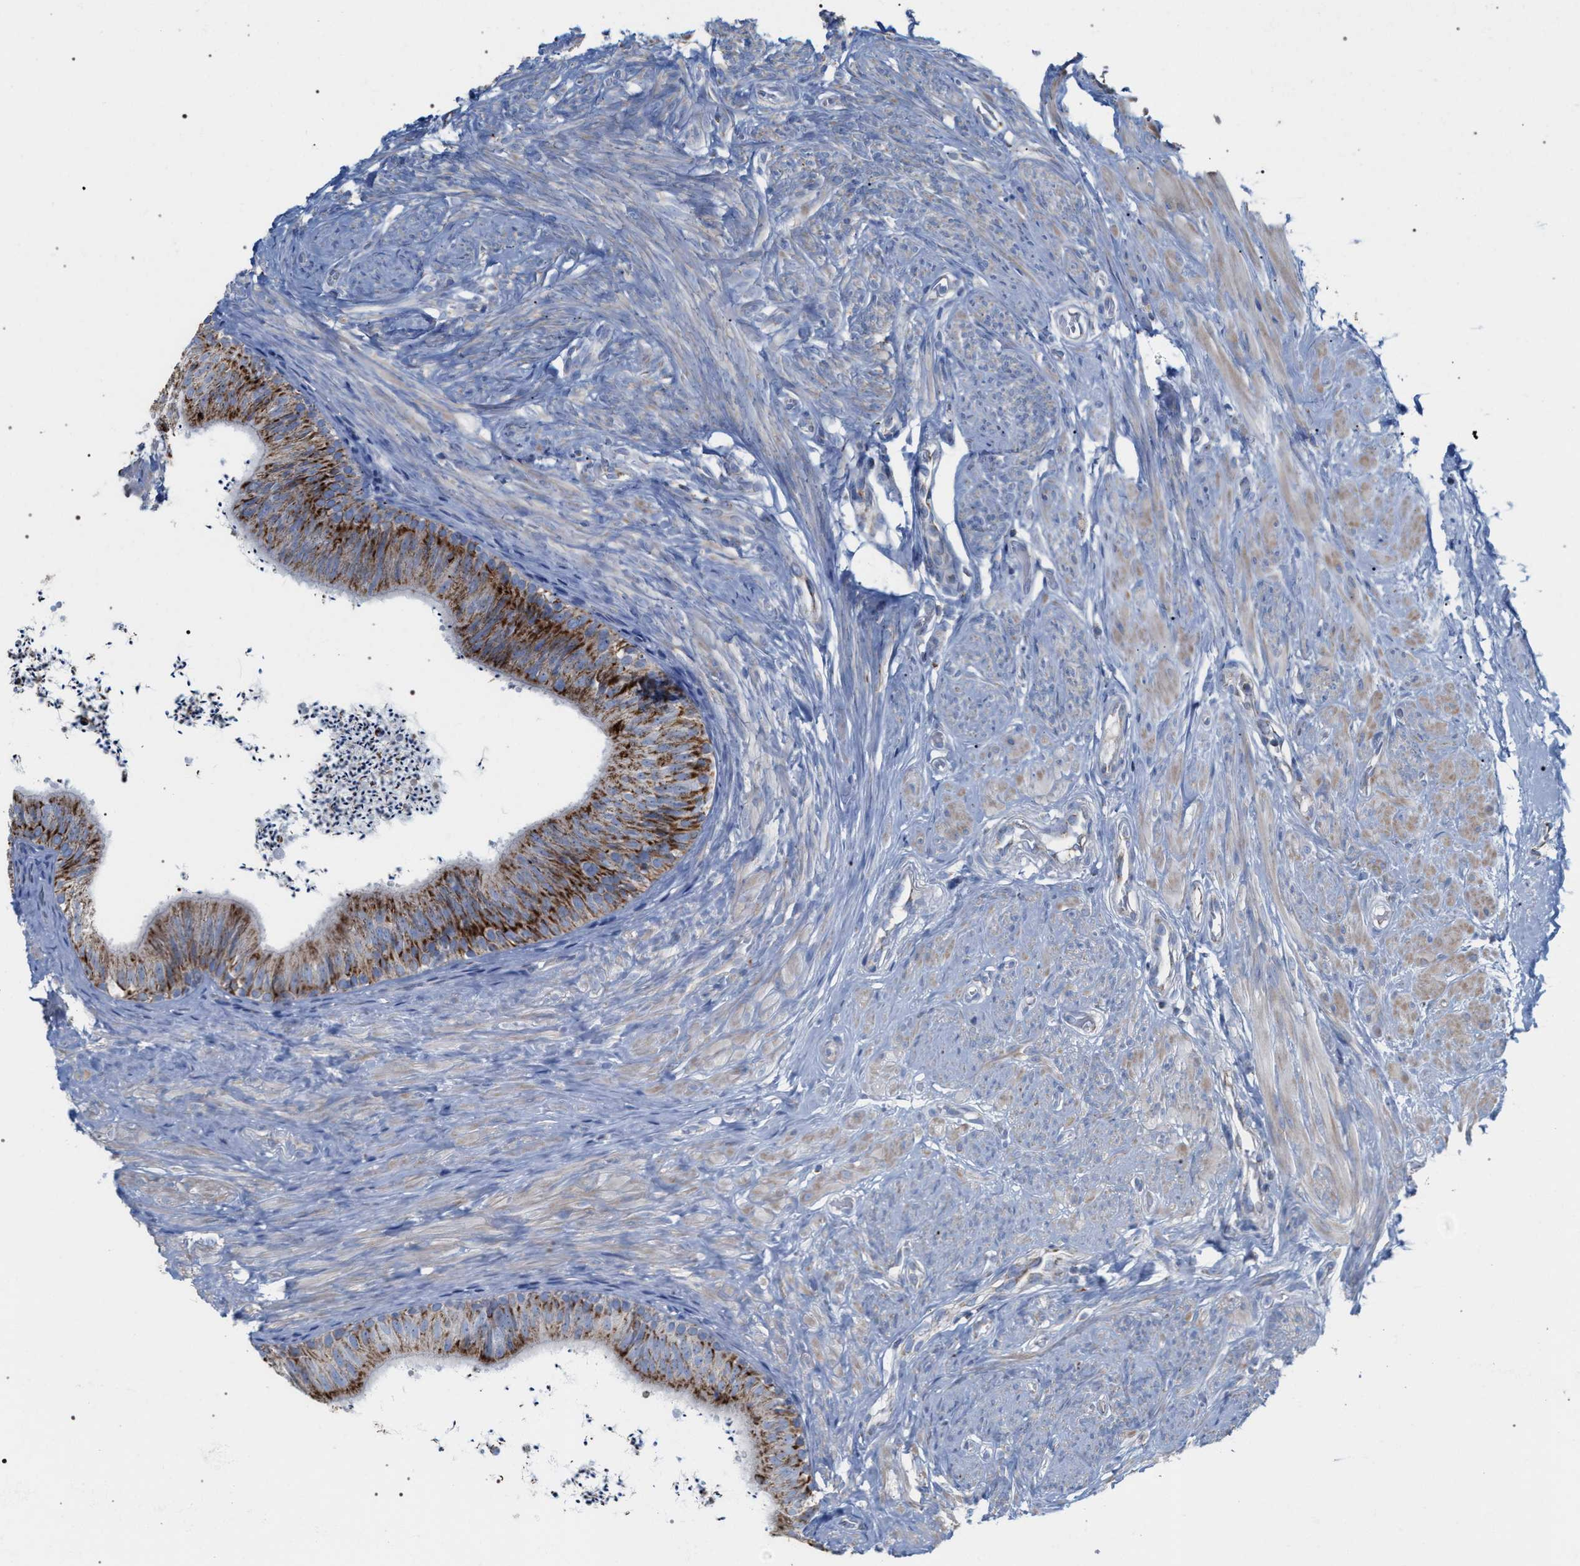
{"staining": {"intensity": "strong", "quantity": ">75%", "location": "cytoplasmic/membranous"}, "tissue": "epididymis", "cell_type": "Glandular cells", "image_type": "normal", "snomed": [{"axis": "morphology", "description": "Normal tissue, NOS"}, {"axis": "topography", "description": "Epididymis"}], "caption": "Immunohistochemistry (IHC) (DAB (3,3'-diaminobenzidine)) staining of normal epididymis exhibits strong cytoplasmic/membranous protein staining in about >75% of glandular cells.", "gene": "ECI2", "patient": {"sex": "male", "age": 56}}